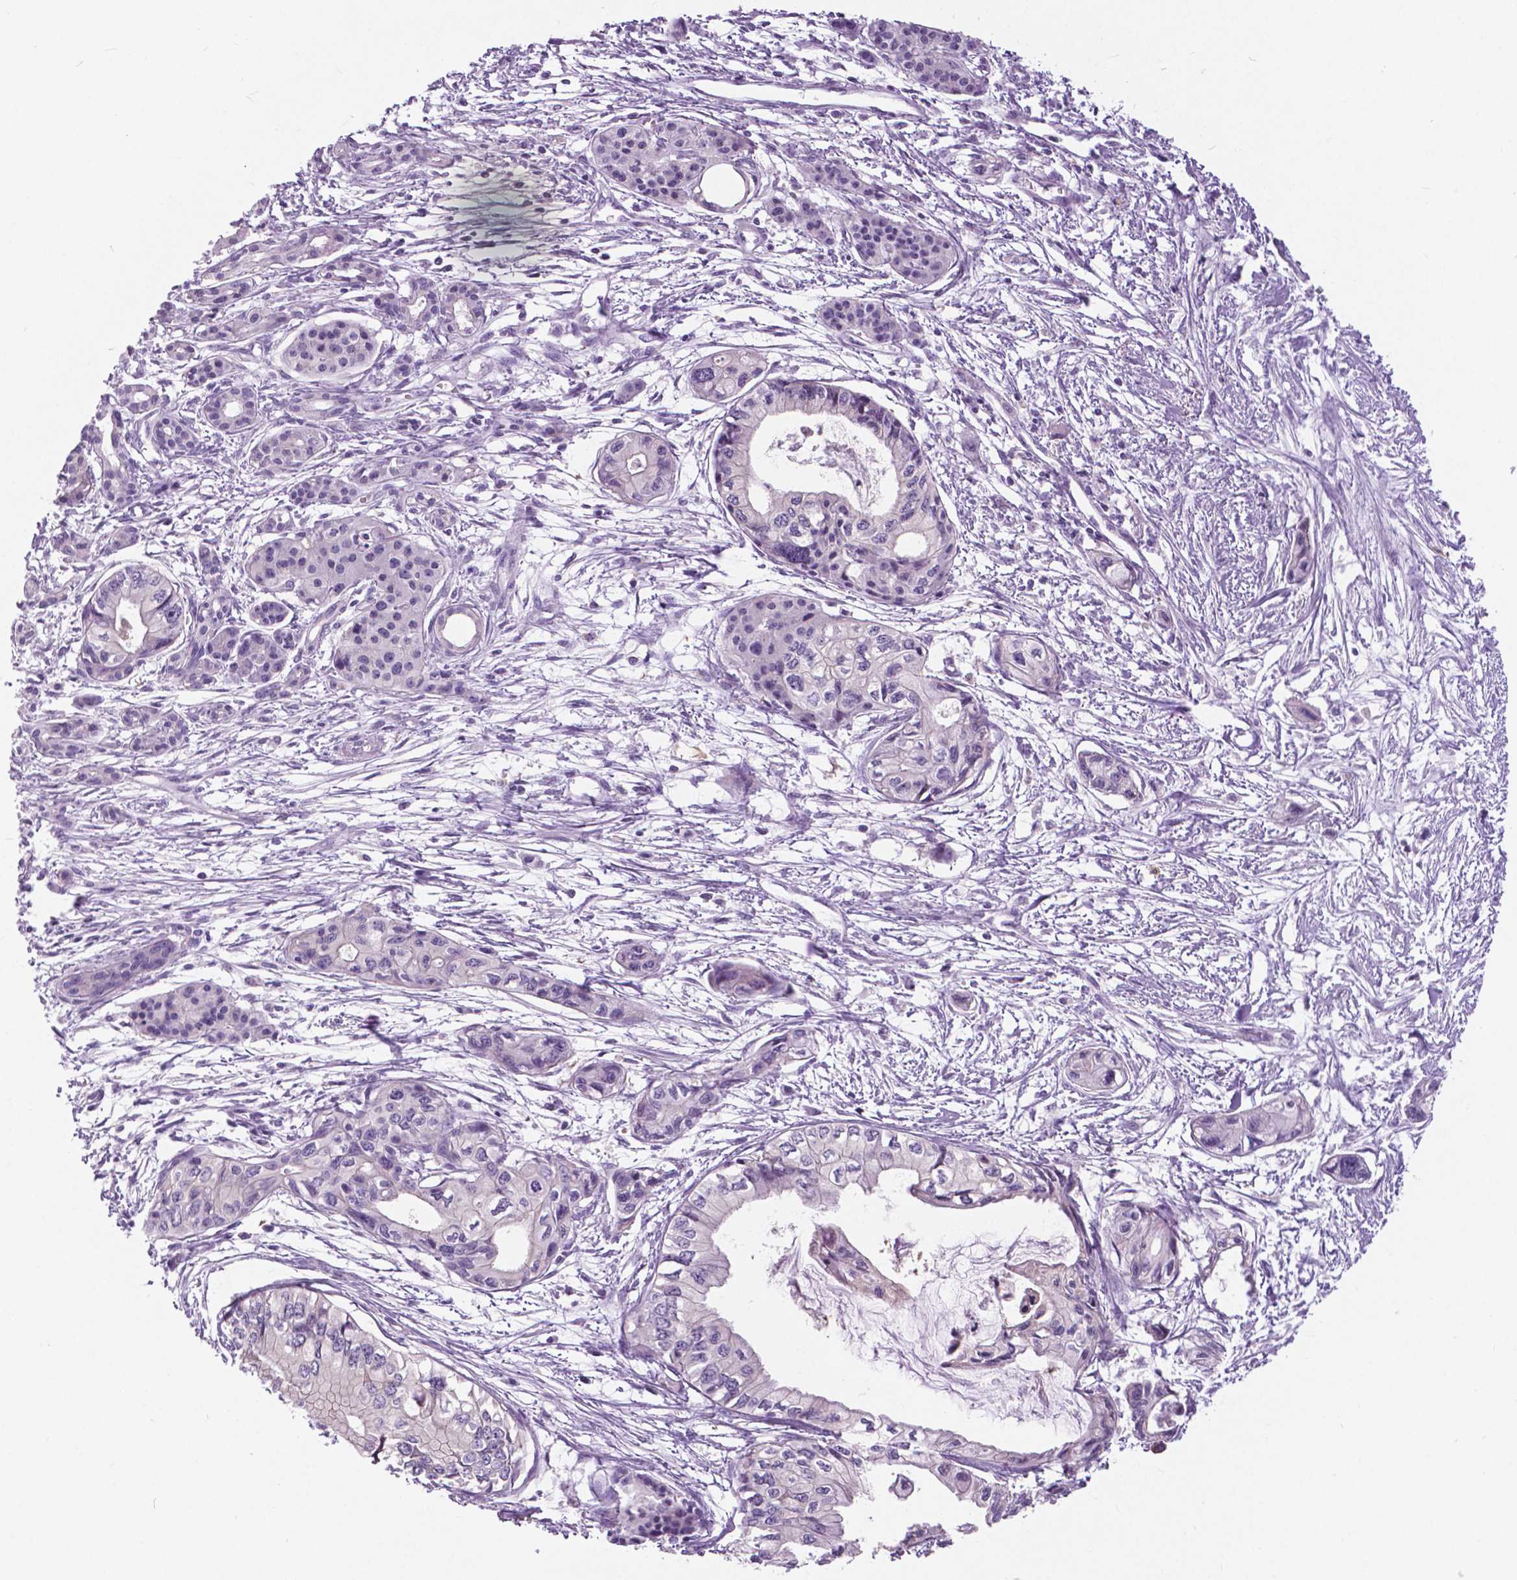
{"staining": {"intensity": "negative", "quantity": "none", "location": "none"}, "tissue": "pancreatic cancer", "cell_type": "Tumor cells", "image_type": "cancer", "snomed": [{"axis": "morphology", "description": "Adenocarcinoma, NOS"}, {"axis": "topography", "description": "Pancreas"}], "caption": "Pancreatic cancer (adenocarcinoma) was stained to show a protein in brown. There is no significant staining in tumor cells.", "gene": "TP53TG5", "patient": {"sex": "female", "age": 76}}